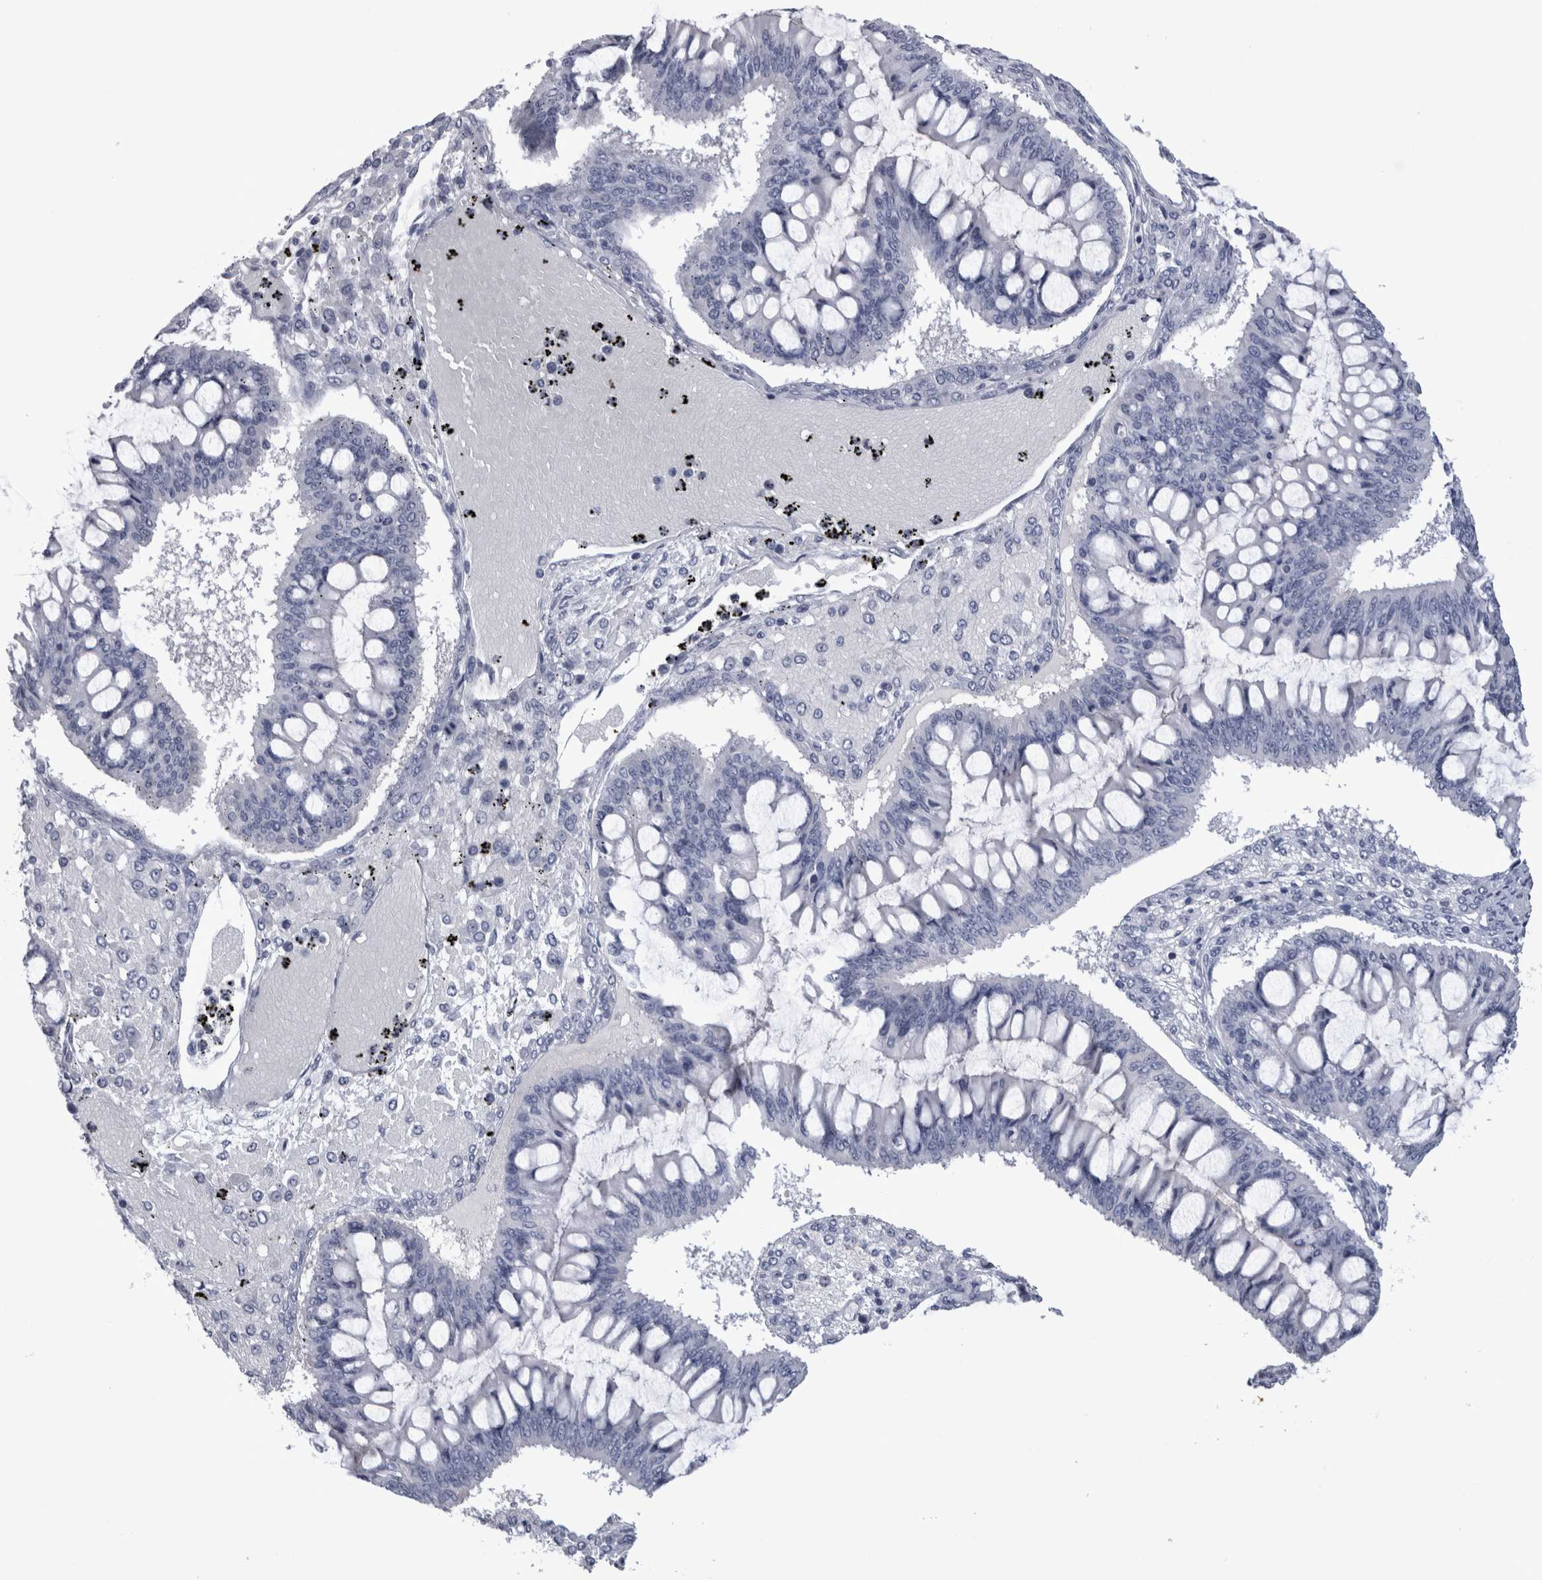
{"staining": {"intensity": "negative", "quantity": "none", "location": "none"}, "tissue": "ovarian cancer", "cell_type": "Tumor cells", "image_type": "cancer", "snomed": [{"axis": "morphology", "description": "Cystadenocarcinoma, mucinous, NOS"}, {"axis": "topography", "description": "Ovary"}], "caption": "A high-resolution photomicrograph shows IHC staining of ovarian mucinous cystadenocarcinoma, which demonstrates no significant expression in tumor cells. (Stains: DAB immunohistochemistry (IHC) with hematoxylin counter stain, Microscopy: brightfield microscopy at high magnification).", "gene": "PAX5", "patient": {"sex": "female", "age": 73}}